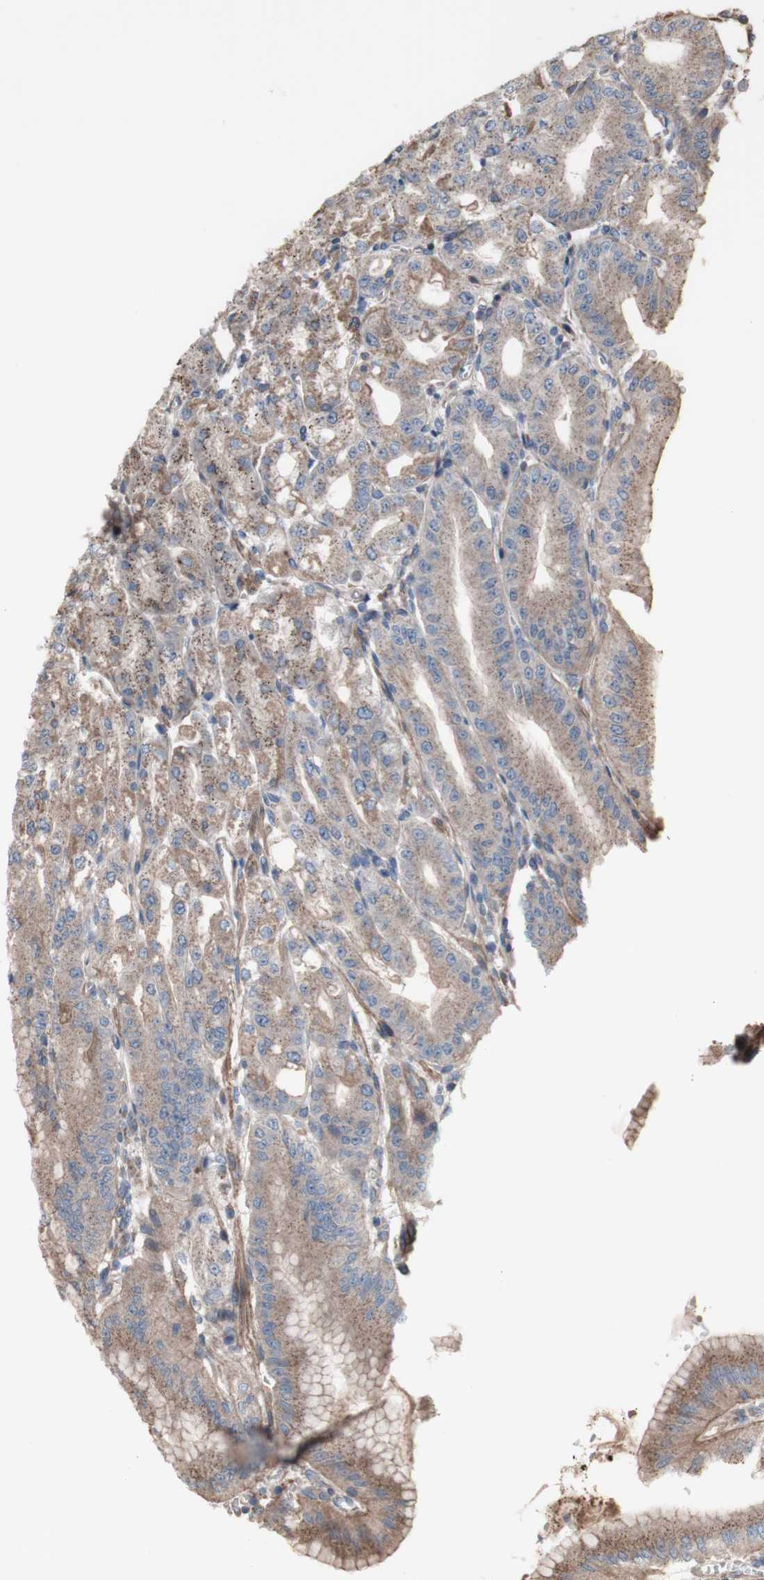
{"staining": {"intensity": "moderate", "quantity": ">75%", "location": "cytoplasmic/membranous"}, "tissue": "stomach", "cell_type": "Glandular cells", "image_type": "normal", "snomed": [{"axis": "morphology", "description": "Normal tissue, NOS"}, {"axis": "topography", "description": "Stomach, lower"}], "caption": "High-magnification brightfield microscopy of benign stomach stained with DAB (3,3'-diaminobenzidine) (brown) and counterstained with hematoxylin (blue). glandular cells exhibit moderate cytoplasmic/membranous positivity is appreciated in about>75% of cells.", "gene": "COPB1", "patient": {"sex": "male", "age": 71}}